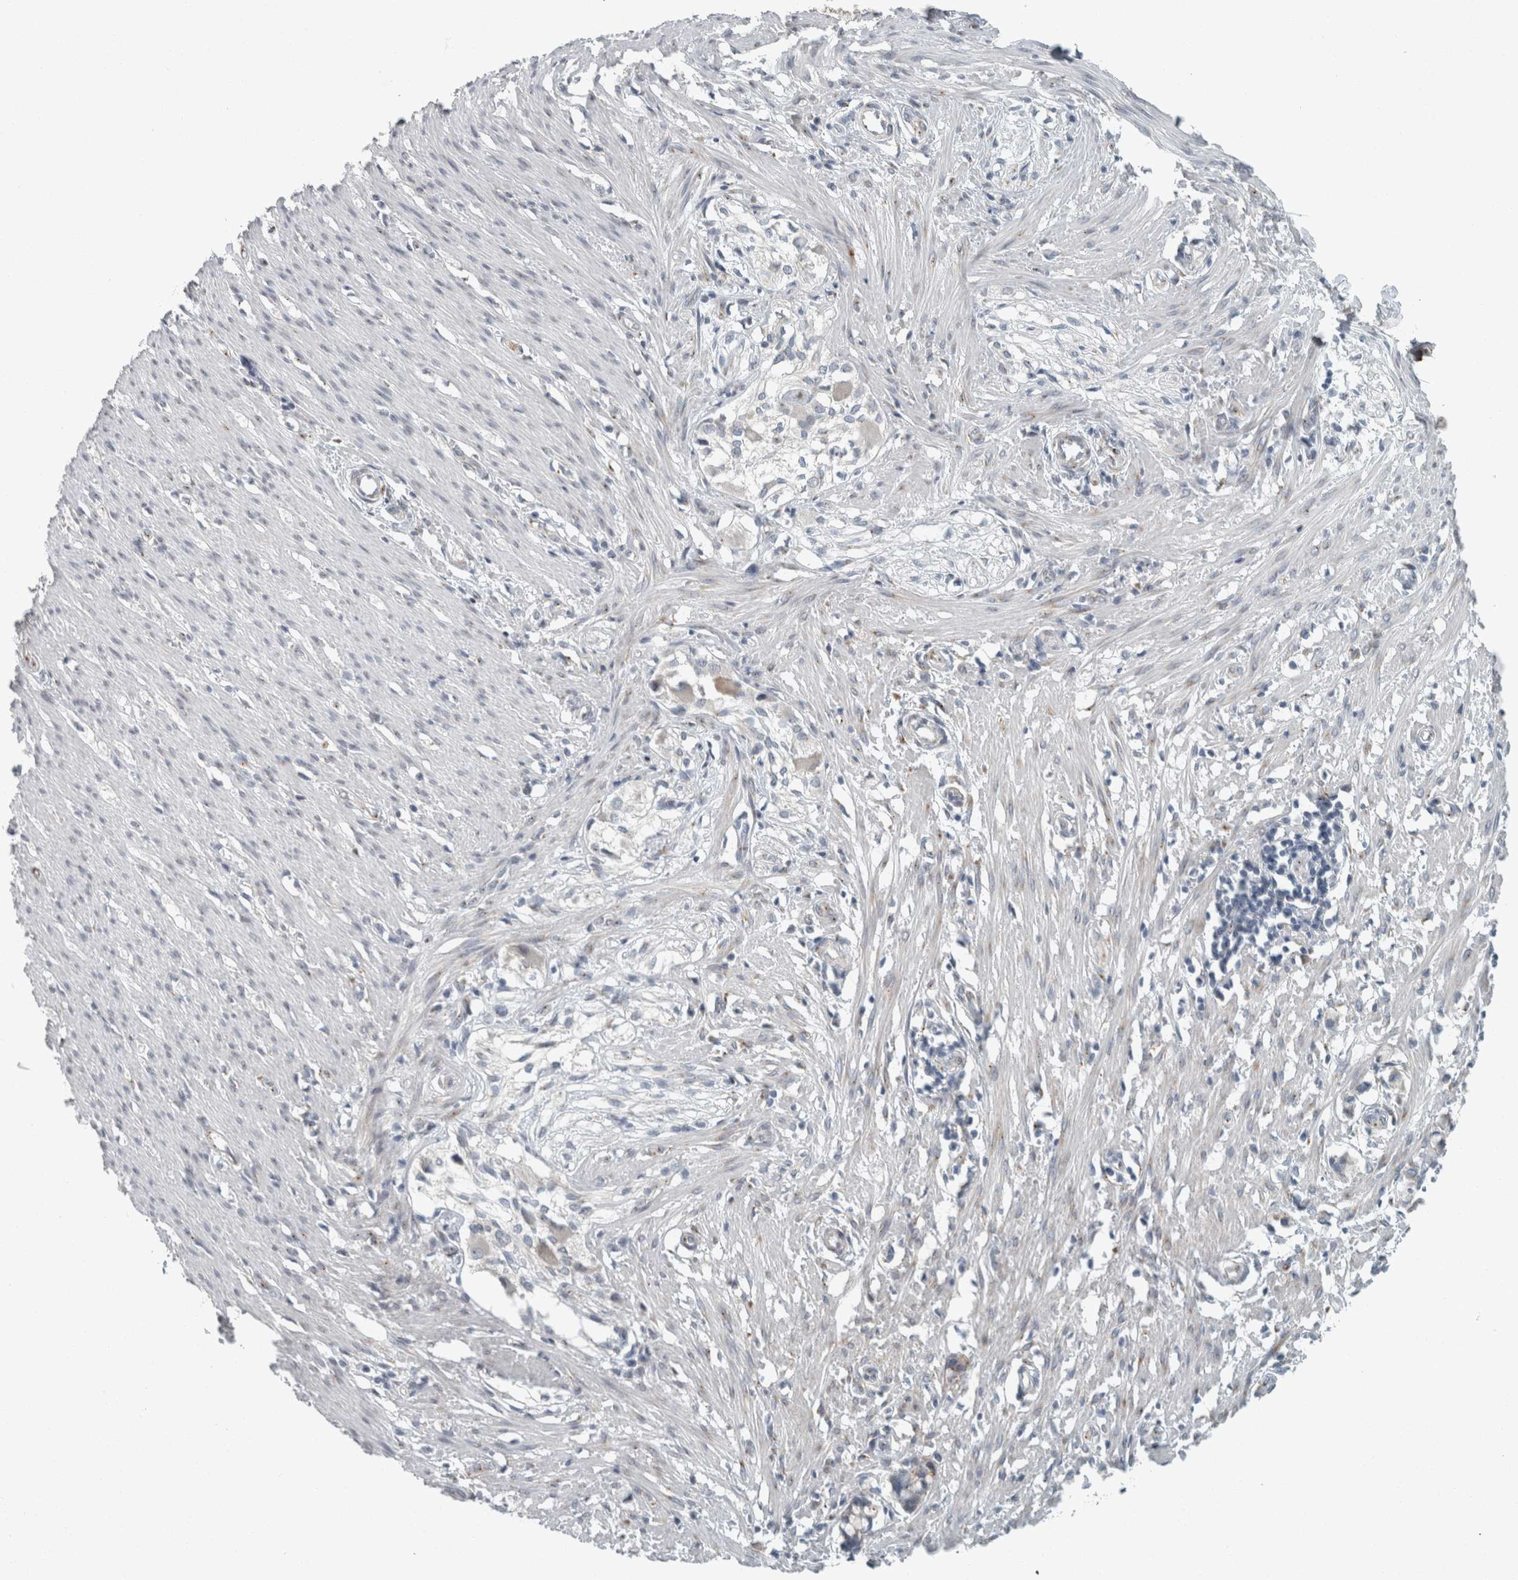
{"staining": {"intensity": "weak", "quantity": "<25%", "location": "cytoplasmic/membranous"}, "tissue": "smooth muscle", "cell_type": "Smooth muscle cells", "image_type": "normal", "snomed": [{"axis": "morphology", "description": "Normal tissue, NOS"}, {"axis": "morphology", "description": "Adenocarcinoma, NOS"}, {"axis": "topography", "description": "Smooth muscle"}, {"axis": "topography", "description": "Colon"}], "caption": "The IHC histopathology image has no significant expression in smooth muscle cells of smooth muscle. Nuclei are stained in blue.", "gene": "KIF1C", "patient": {"sex": "male", "age": 14}}